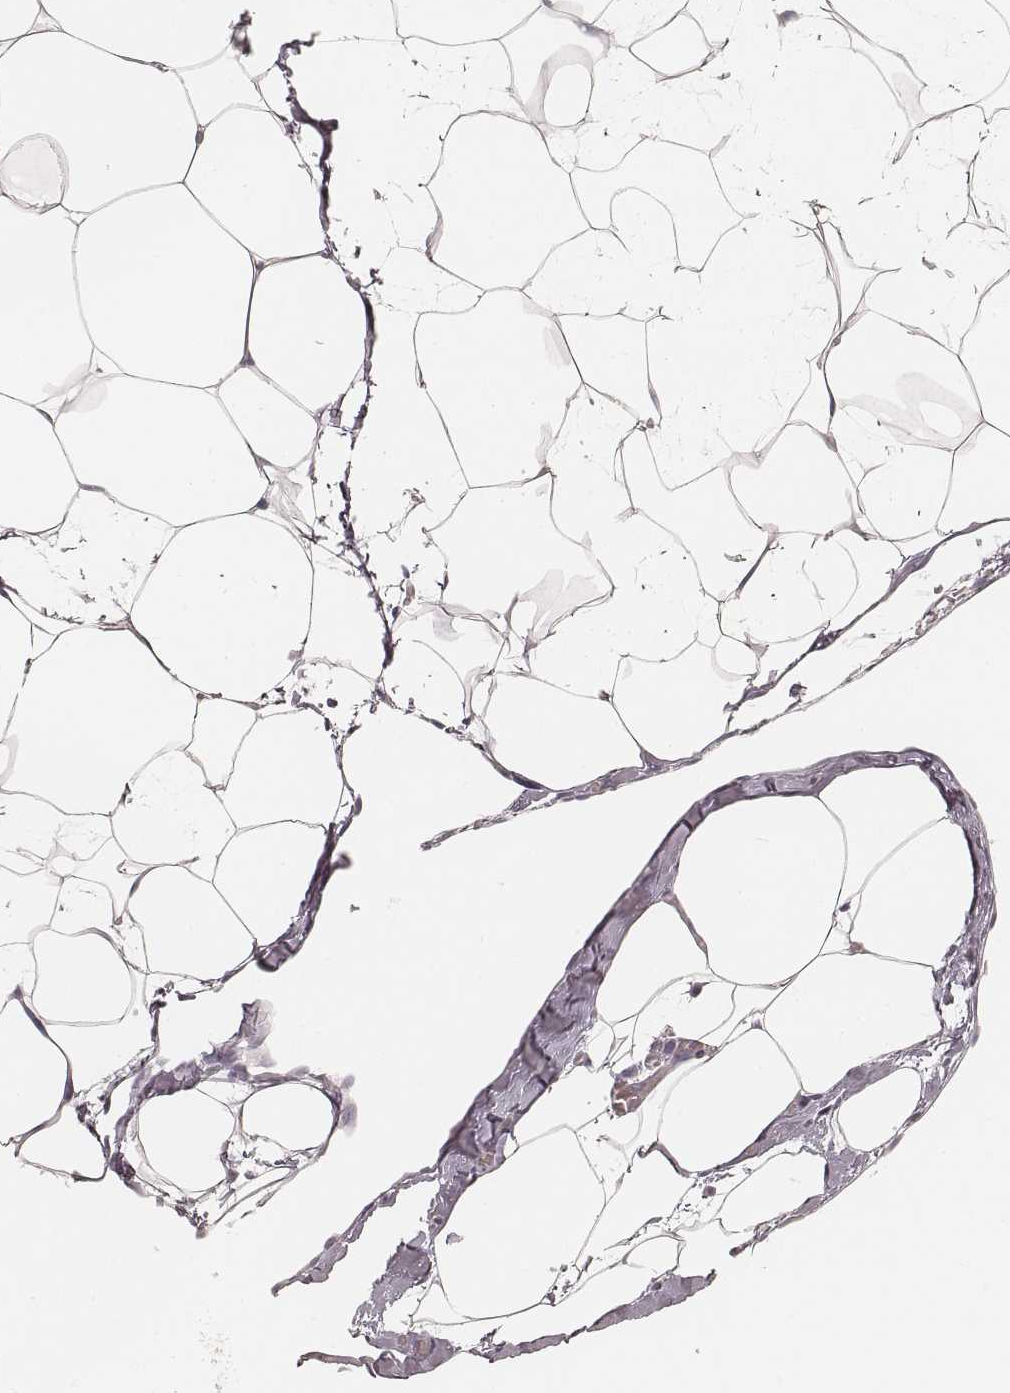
{"staining": {"intensity": "negative", "quantity": "none", "location": "none"}, "tissue": "adipose tissue", "cell_type": "Adipocytes", "image_type": "normal", "snomed": [{"axis": "morphology", "description": "Normal tissue, NOS"}, {"axis": "topography", "description": "Adipose tissue"}], "caption": "This histopathology image is of normal adipose tissue stained with immunohistochemistry to label a protein in brown with the nuclei are counter-stained blue. There is no expression in adipocytes.", "gene": "HNF4G", "patient": {"sex": "male", "age": 57}}